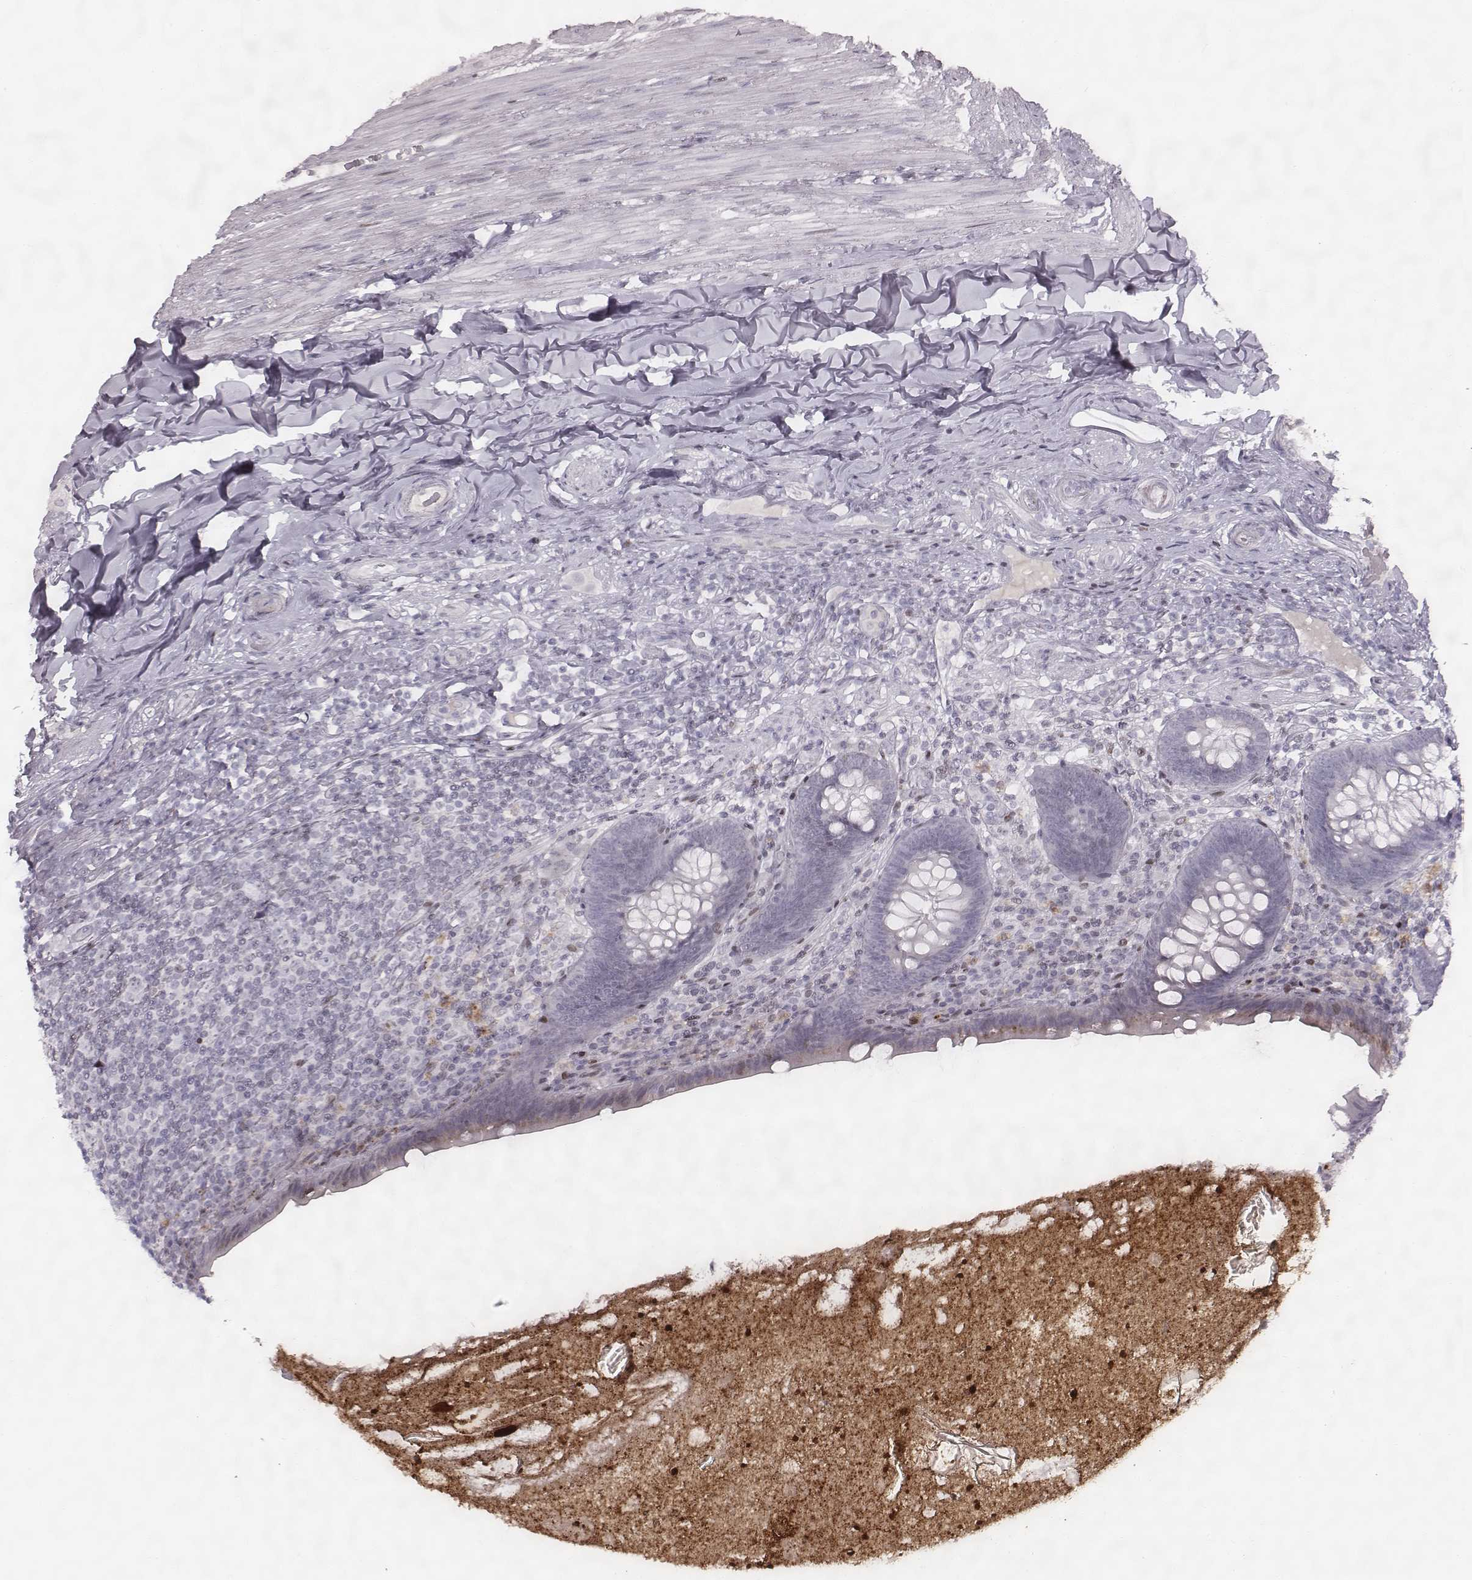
{"staining": {"intensity": "negative", "quantity": "none", "location": "none"}, "tissue": "appendix", "cell_type": "Glandular cells", "image_type": "normal", "snomed": [{"axis": "morphology", "description": "Normal tissue, NOS"}, {"axis": "topography", "description": "Appendix"}], "caption": "Benign appendix was stained to show a protein in brown. There is no significant positivity in glandular cells.", "gene": "NDC1", "patient": {"sex": "male", "age": 47}}